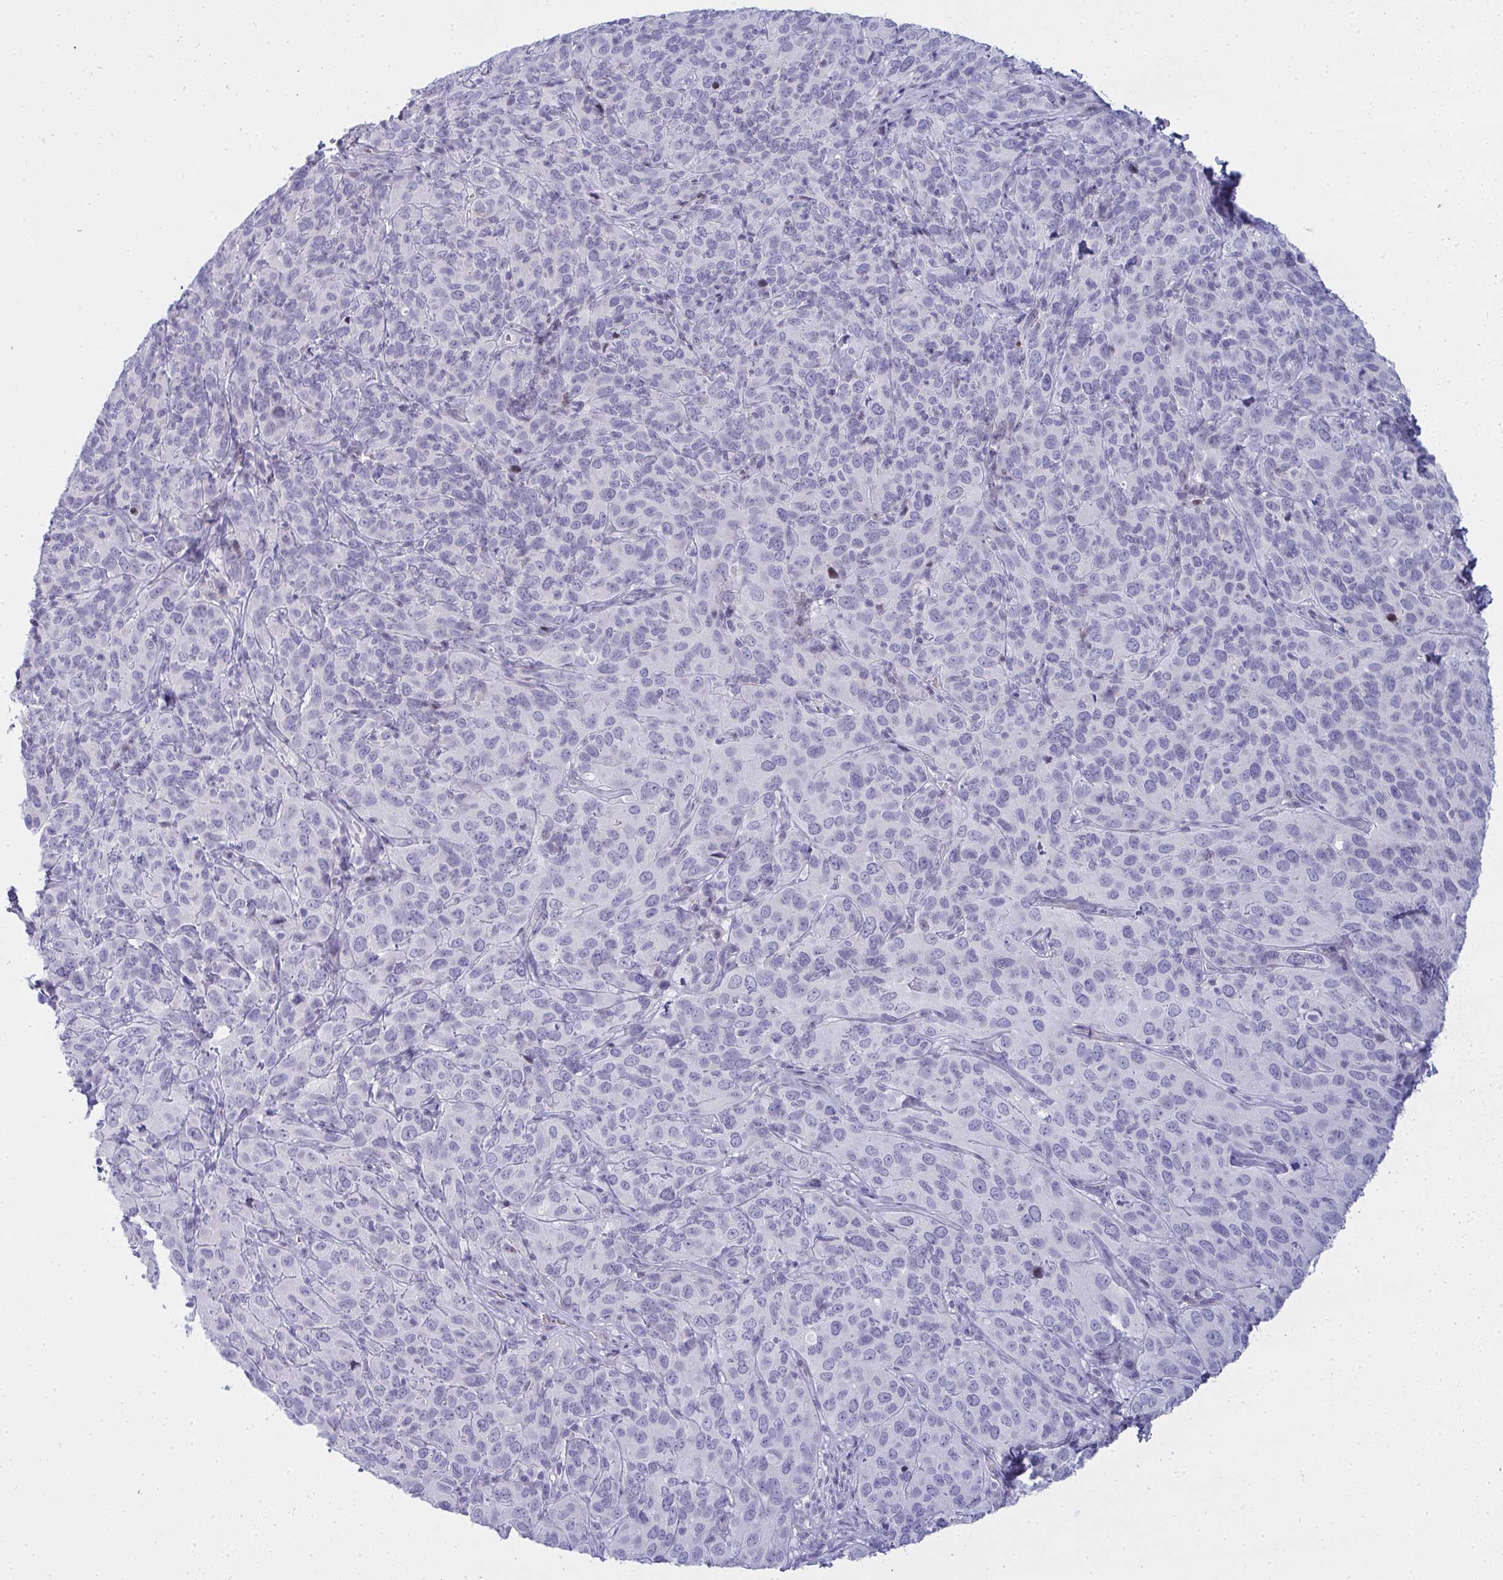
{"staining": {"intensity": "negative", "quantity": "none", "location": "none"}, "tissue": "cervical cancer", "cell_type": "Tumor cells", "image_type": "cancer", "snomed": [{"axis": "morphology", "description": "Squamous cell carcinoma, NOS"}, {"axis": "topography", "description": "Cervix"}], "caption": "Immunohistochemical staining of human cervical squamous cell carcinoma displays no significant staining in tumor cells.", "gene": "ZNF182", "patient": {"sex": "female", "age": 51}}